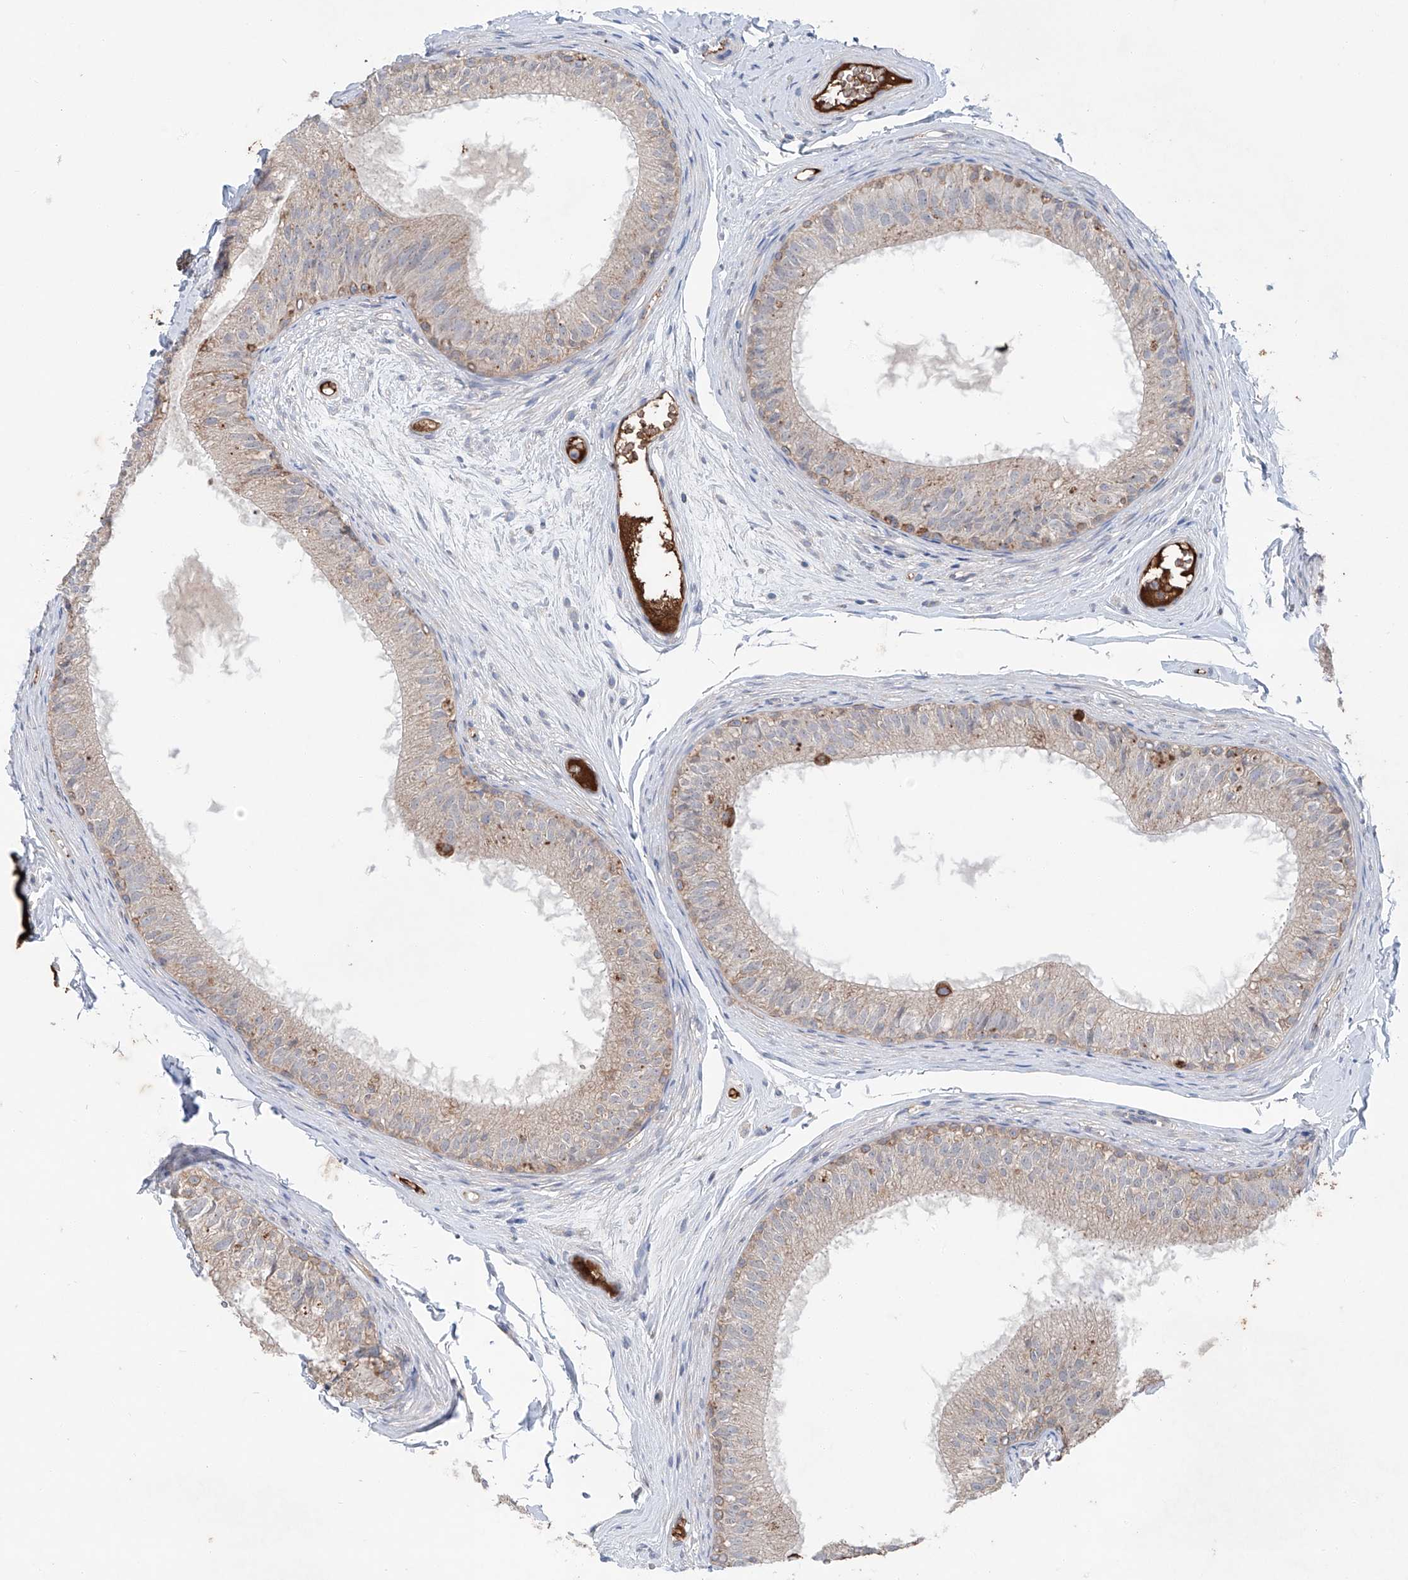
{"staining": {"intensity": "moderate", "quantity": "<25%", "location": "cytoplasmic/membranous"}, "tissue": "epididymis", "cell_type": "Glandular cells", "image_type": "normal", "snomed": [{"axis": "morphology", "description": "Normal tissue, NOS"}, {"axis": "morphology", "description": "Seminoma in situ"}, {"axis": "topography", "description": "Testis"}, {"axis": "topography", "description": "Epididymis"}], "caption": "Epididymis stained with immunohistochemistry (IHC) exhibits moderate cytoplasmic/membranous expression in approximately <25% of glandular cells. The staining was performed using DAB (3,3'-diaminobenzidine) to visualize the protein expression in brown, while the nuclei were stained in blue with hematoxylin (Magnification: 20x).", "gene": "SIX4", "patient": {"sex": "male", "age": 28}}